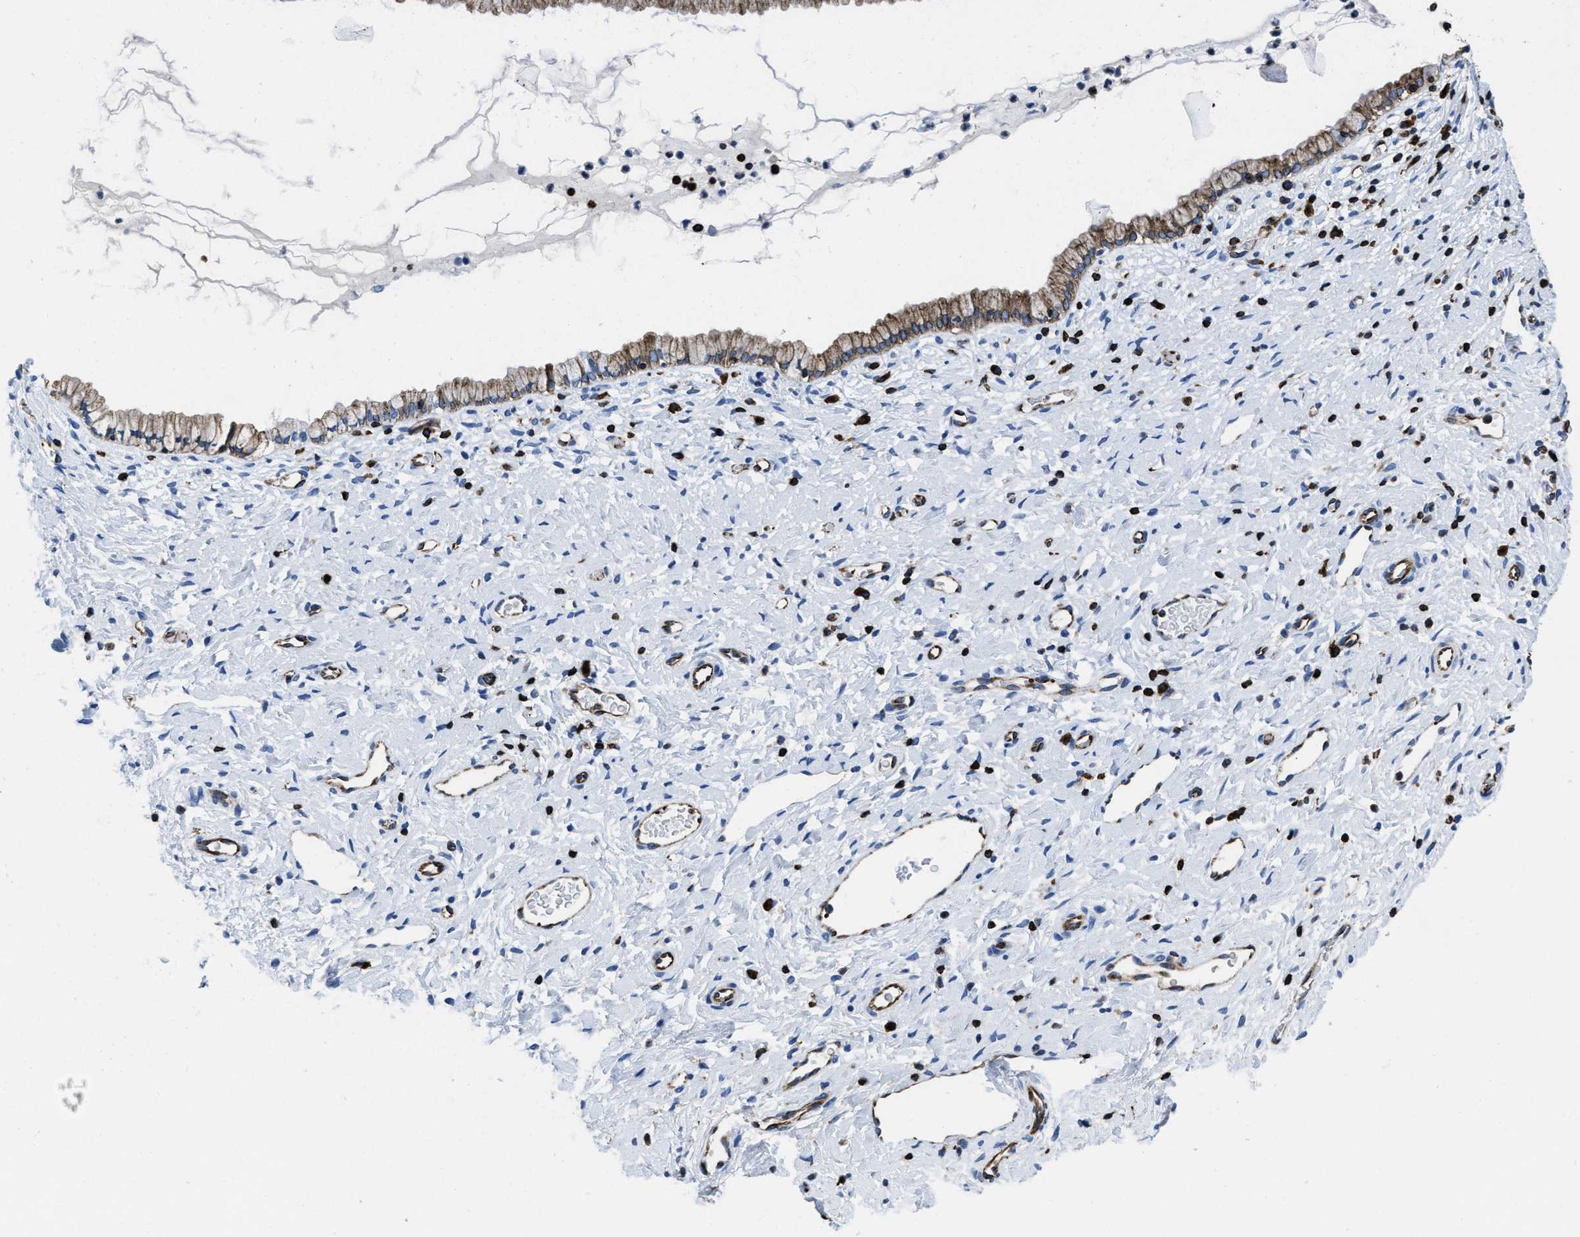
{"staining": {"intensity": "moderate", "quantity": ">75%", "location": "cytoplasmic/membranous"}, "tissue": "cervix", "cell_type": "Glandular cells", "image_type": "normal", "snomed": [{"axis": "morphology", "description": "Normal tissue, NOS"}, {"axis": "topography", "description": "Cervix"}], "caption": "IHC histopathology image of benign human cervix stained for a protein (brown), which demonstrates medium levels of moderate cytoplasmic/membranous expression in about >75% of glandular cells.", "gene": "ITGA3", "patient": {"sex": "female", "age": 72}}